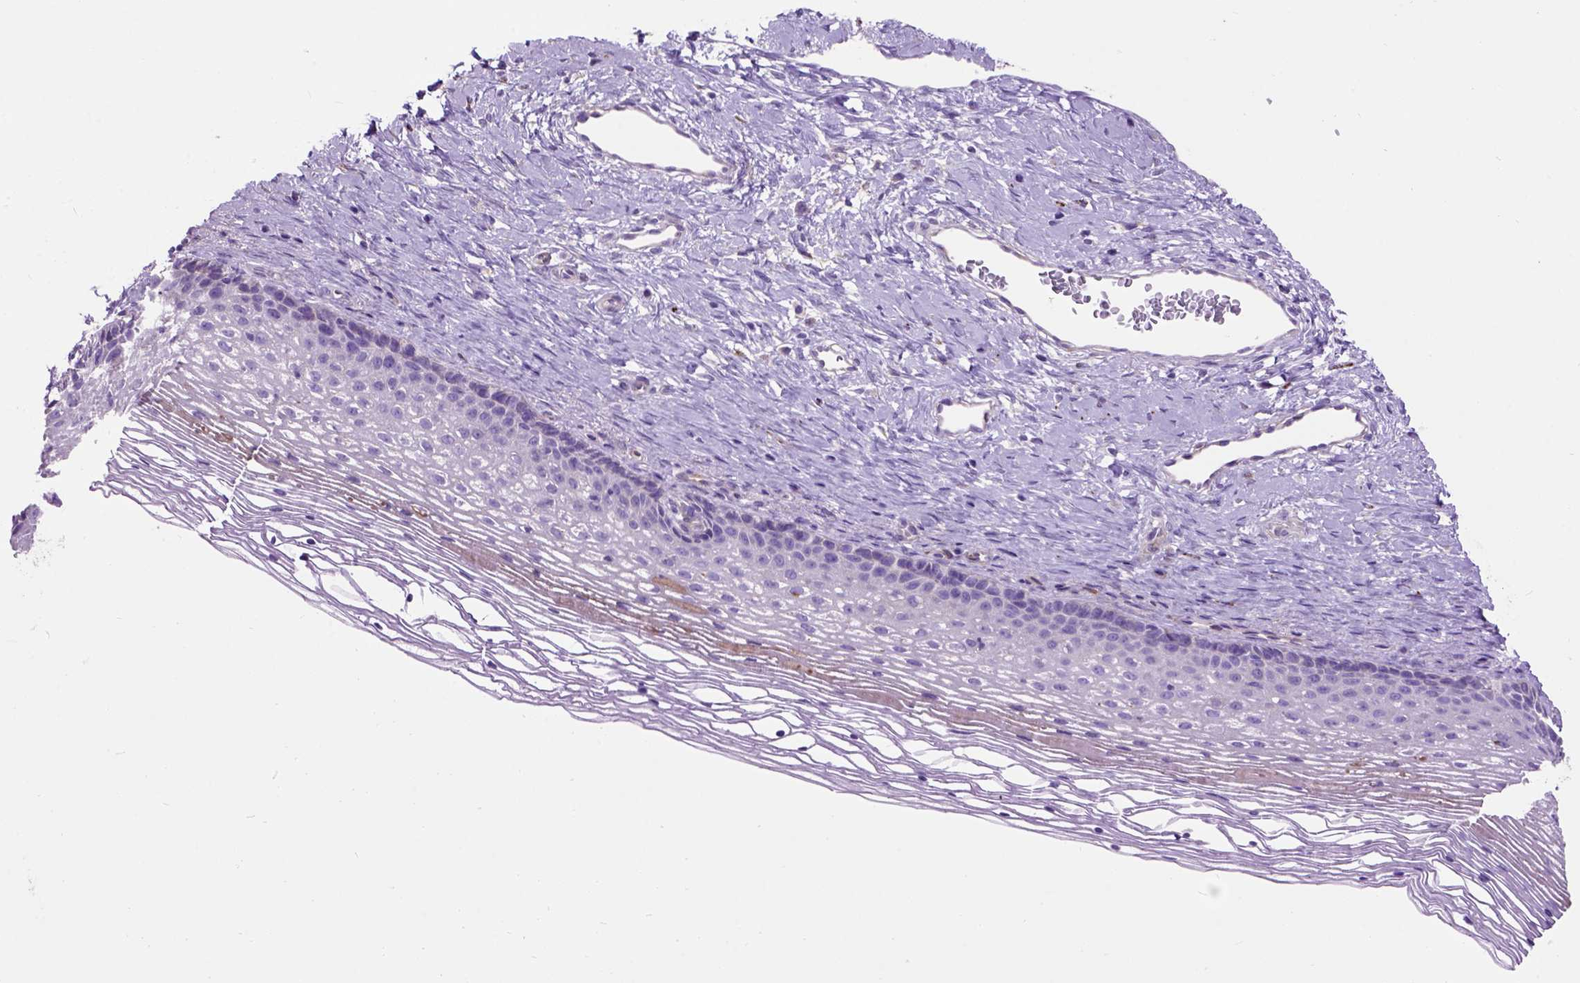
{"staining": {"intensity": "negative", "quantity": "none", "location": "none"}, "tissue": "cervix", "cell_type": "Glandular cells", "image_type": "normal", "snomed": [{"axis": "morphology", "description": "Normal tissue, NOS"}, {"axis": "topography", "description": "Cervix"}], "caption": "This is an immunohistochemistry (IHC) photomicrograph of unremarkable human cervix. There is no staining in glandular cells.", "gene": "MAPT", "patient": {"sex": "female", "age": 34}}